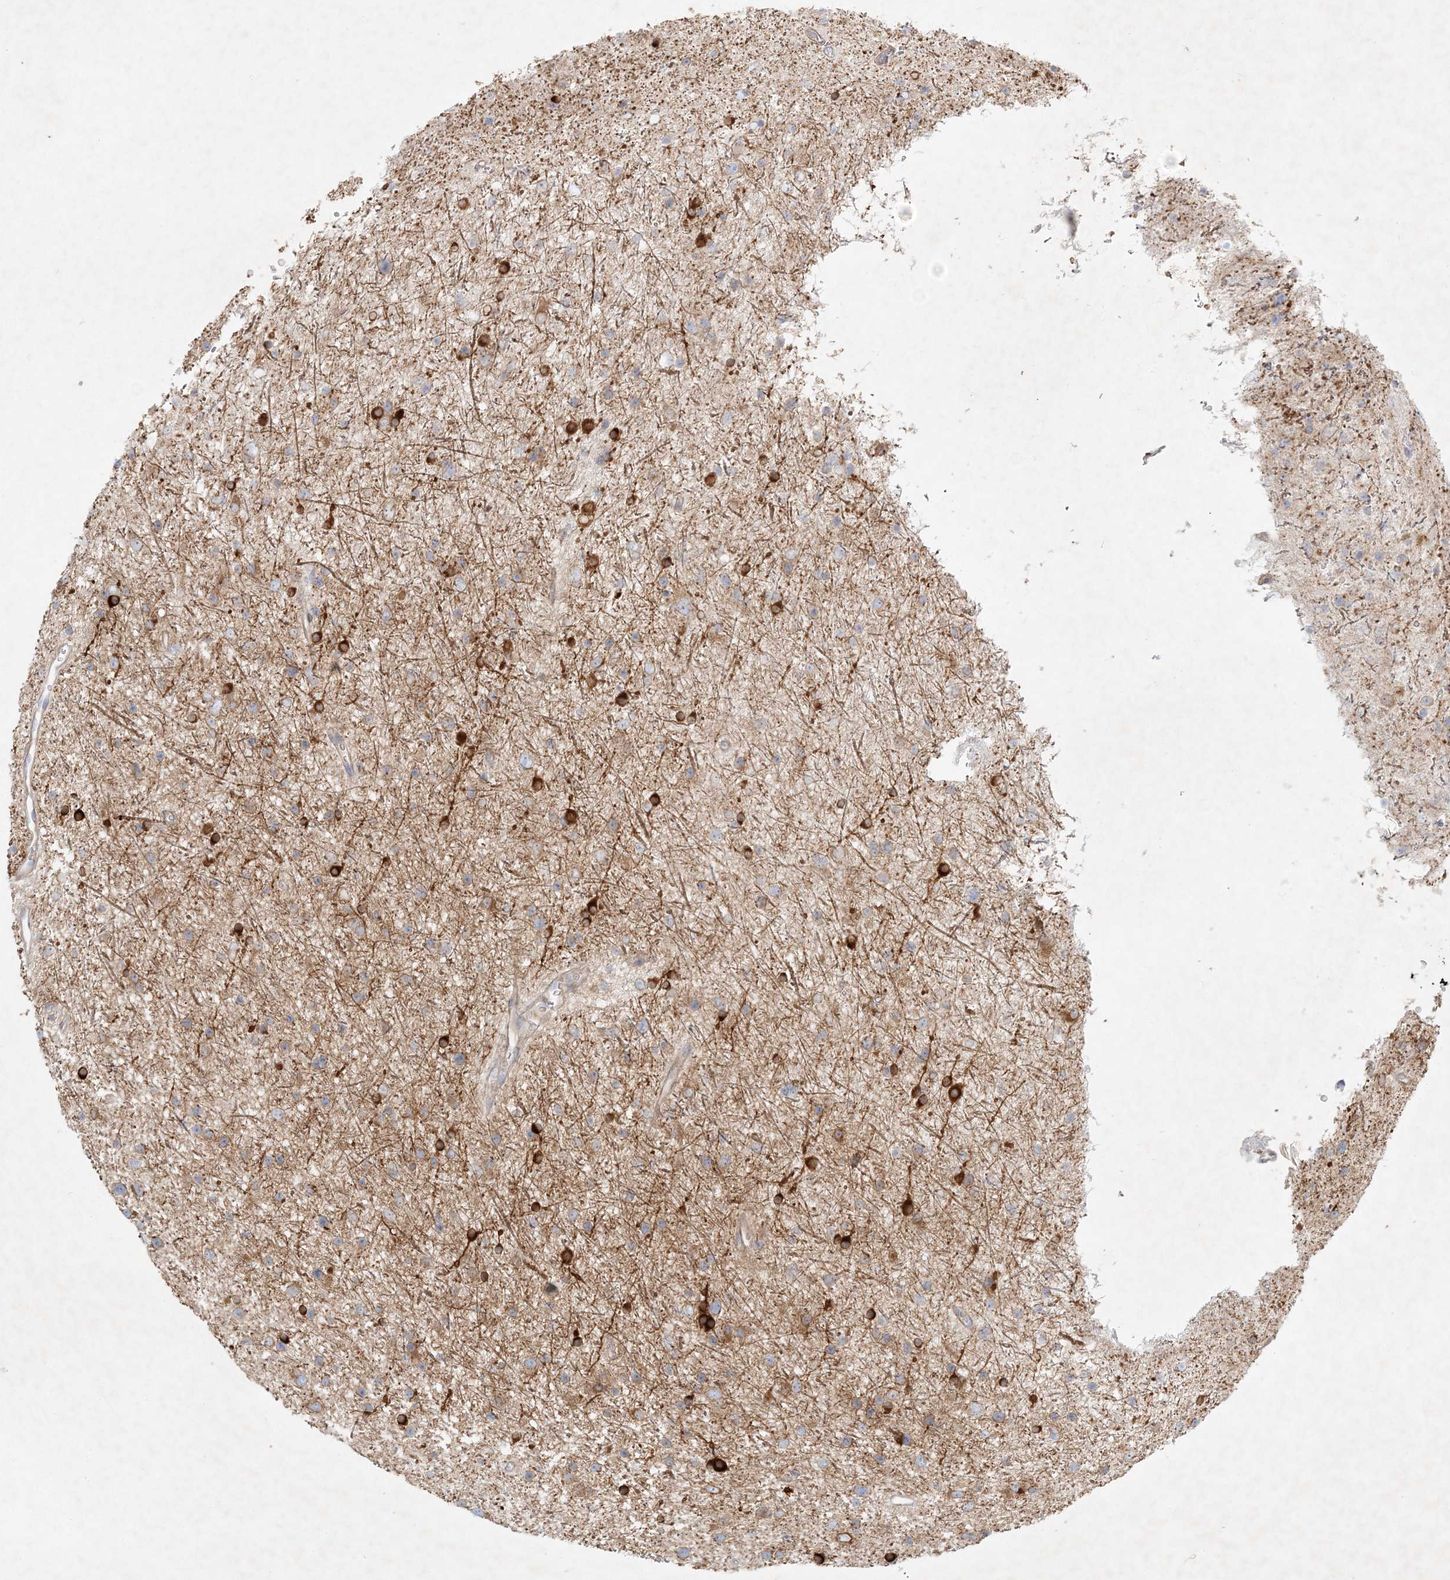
{"staining": {"intensity": "strong", "quantity": "<25%", "location": "cytoplasmic/membranous"}, "tissue": "glioma", "cell_type": "Tumor cells", "image_type": "cancer", "snomed": [{"axis": "morphology", "description": "Glioma, malignant, Low grade"}, {"axis": "topography", "description": "Cerebral cortex"}], "caption": "Immunohistochemical staining of low-grade glioma (malignant) exhibits medium levels of strong cytoplasmic/membranous expression in about <25% of tumor cells.", "gene": "STK11IP", "patient": {"sex": "female", "age": 39}}